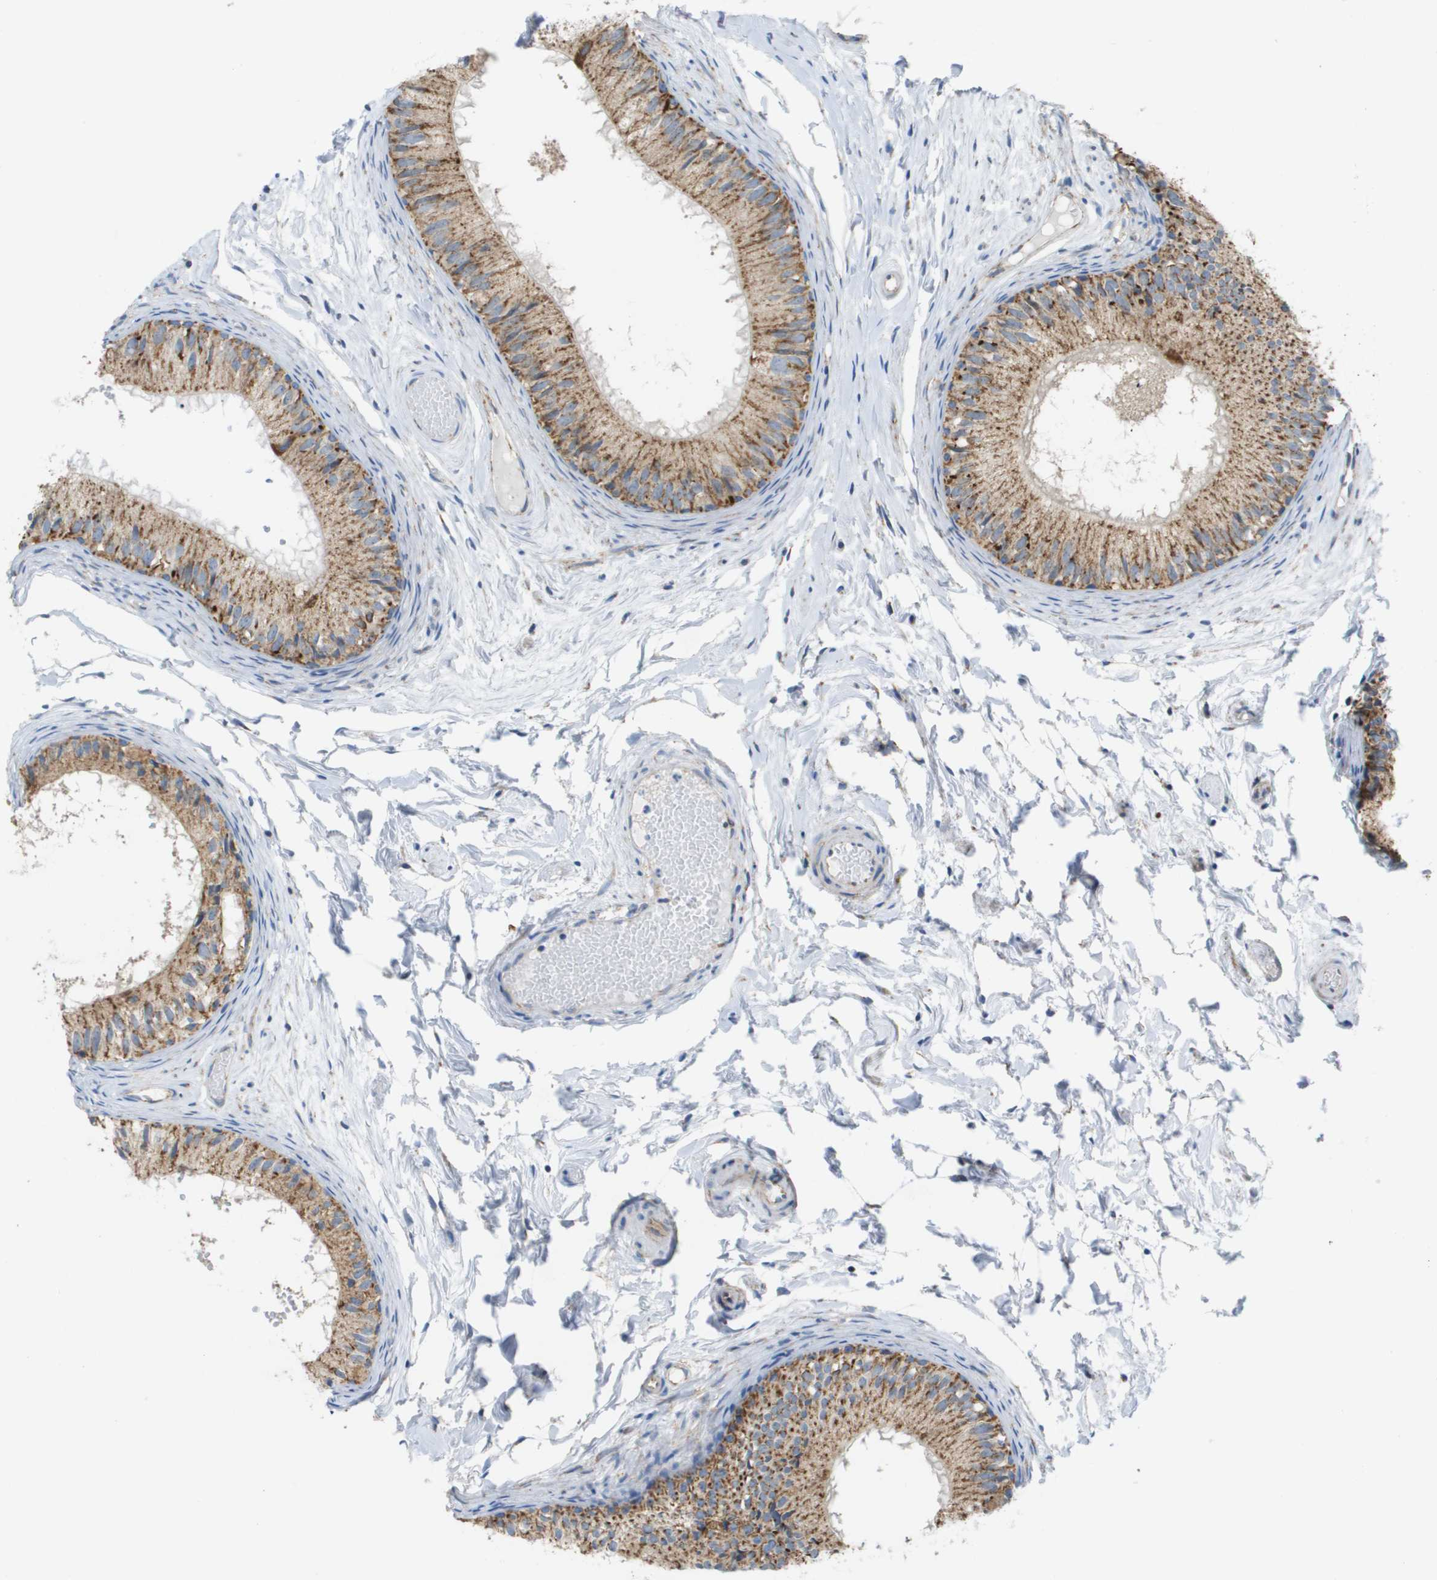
{"staining": {"intensity": "moderate", "quantity": ">75%", "location": "cytoplasmic/membranous"}, "tissue": "epididymis", "cell_type": "Glandular cells", "image_type": "normal", "snomed": [{"axis": "morphology", "description": "Normal tissue, NOS"}, {"axis": "topography", "description": "Epididymis"}], "caption": "An IHC image of unremarkable tissue is shown. Protein staining in brown shows moderate cytoplasmic/membranous positivity in epididymis within glandular cells.", "gene": "FIS1", "patient": {"sex": "male", "age": 46}}